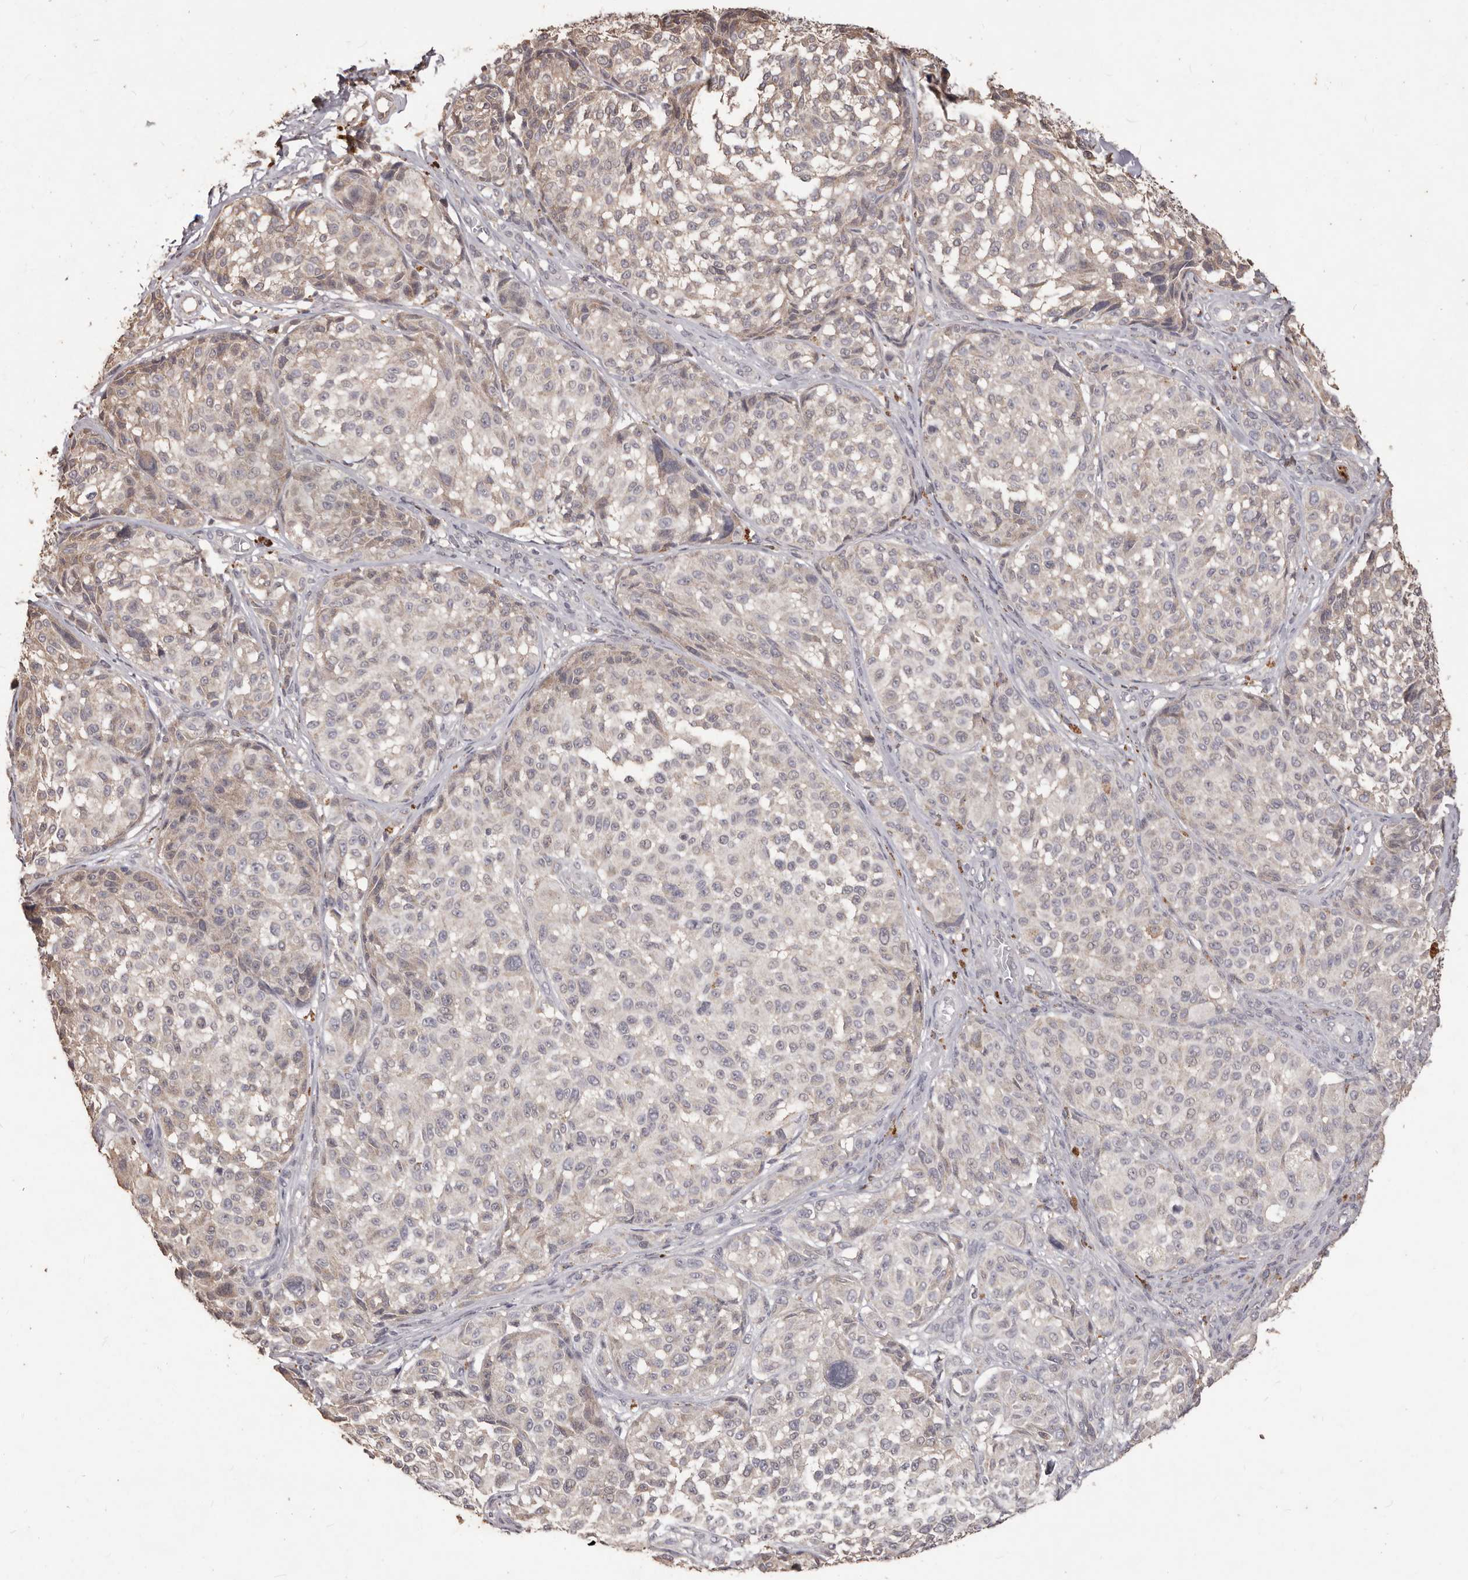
{"staining": {"intensity": "weak", "quantity": "<25%", "location": "cytoplasmic/membranous"}, "tissue": "melanoma", "cell_type": "Tumor cells", "image_type": "cancer", "snomed": [{"axis": "morphology", "description": "Malignant melanoma, NOS"}, {"axis": "topography", "description": "Skin"}], "caption": "Immunohistochemistry micrograph of neoplastic tissue: malignant melanoma stained with DAB (3,3'-diaminobenzidine) exhibits no significant protein positivity in tumor cells.", "gene": "PRSS27", "patient": {"sex": "male", "age": 83}}